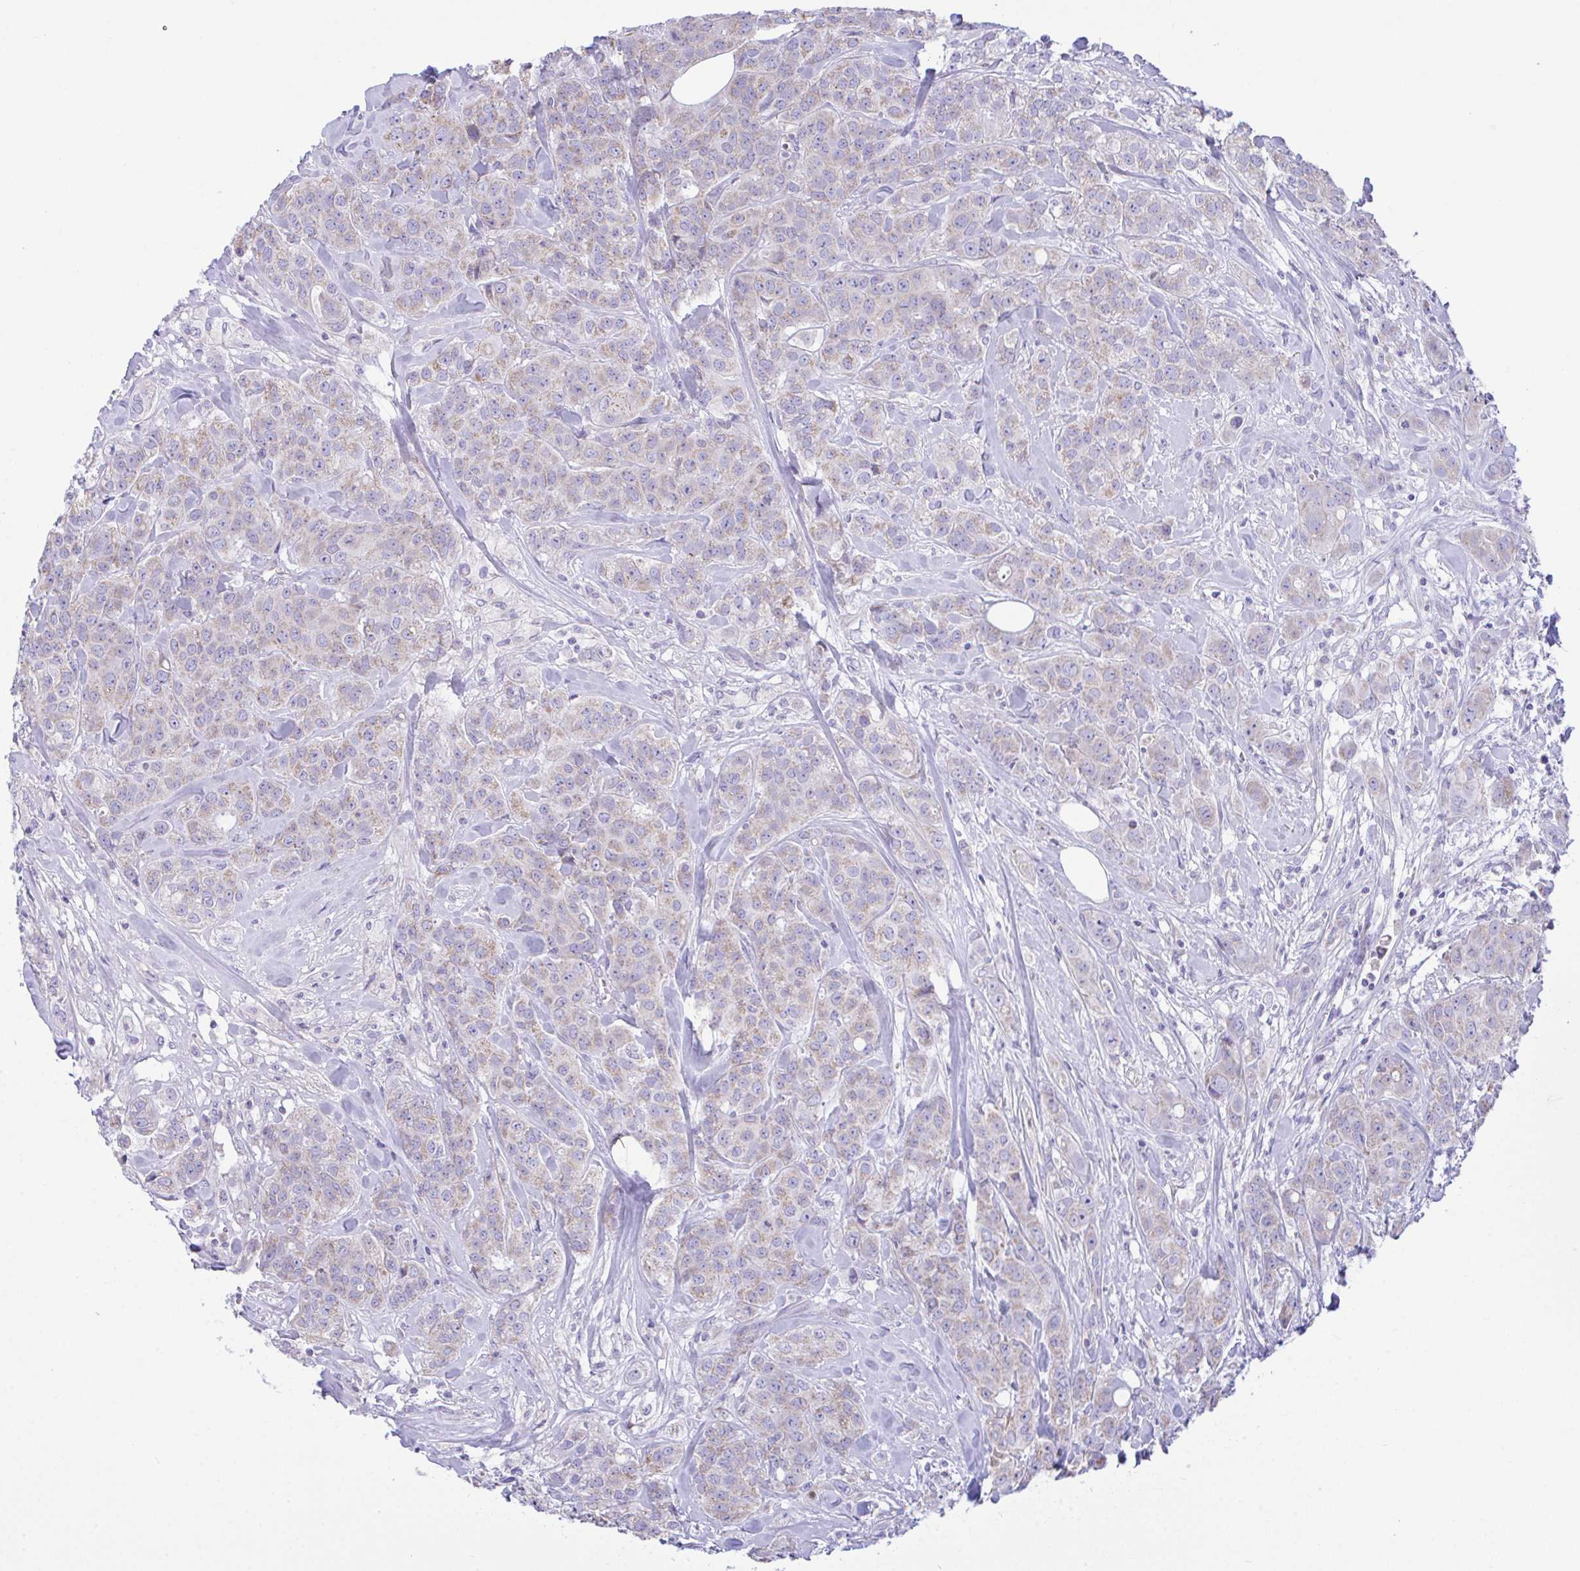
{"staining": {"intensity": "weak", "quantity": "25%-75%", "location": "cytoplasmic/membranous"}, "tissue": "breast cancer", "cell_type": "Tumor cells", "image_type": "cancer", "snomed": [{"axis": "morphology", "description": "Normal tissue, NOS"}, {"axis": "morphology", "description": "Duct carcinoma"}, {"axis": "topography", "description": "Breast"}], "caption": "Weak cytoplasmic/membranous positivity for a protein is seen in approximately 25%-75% of tumor cells of breast cancer using immunohistochemistry (IHC).", "gene": "NLRP8", "patient": {"sex": "female", "age": 43}}